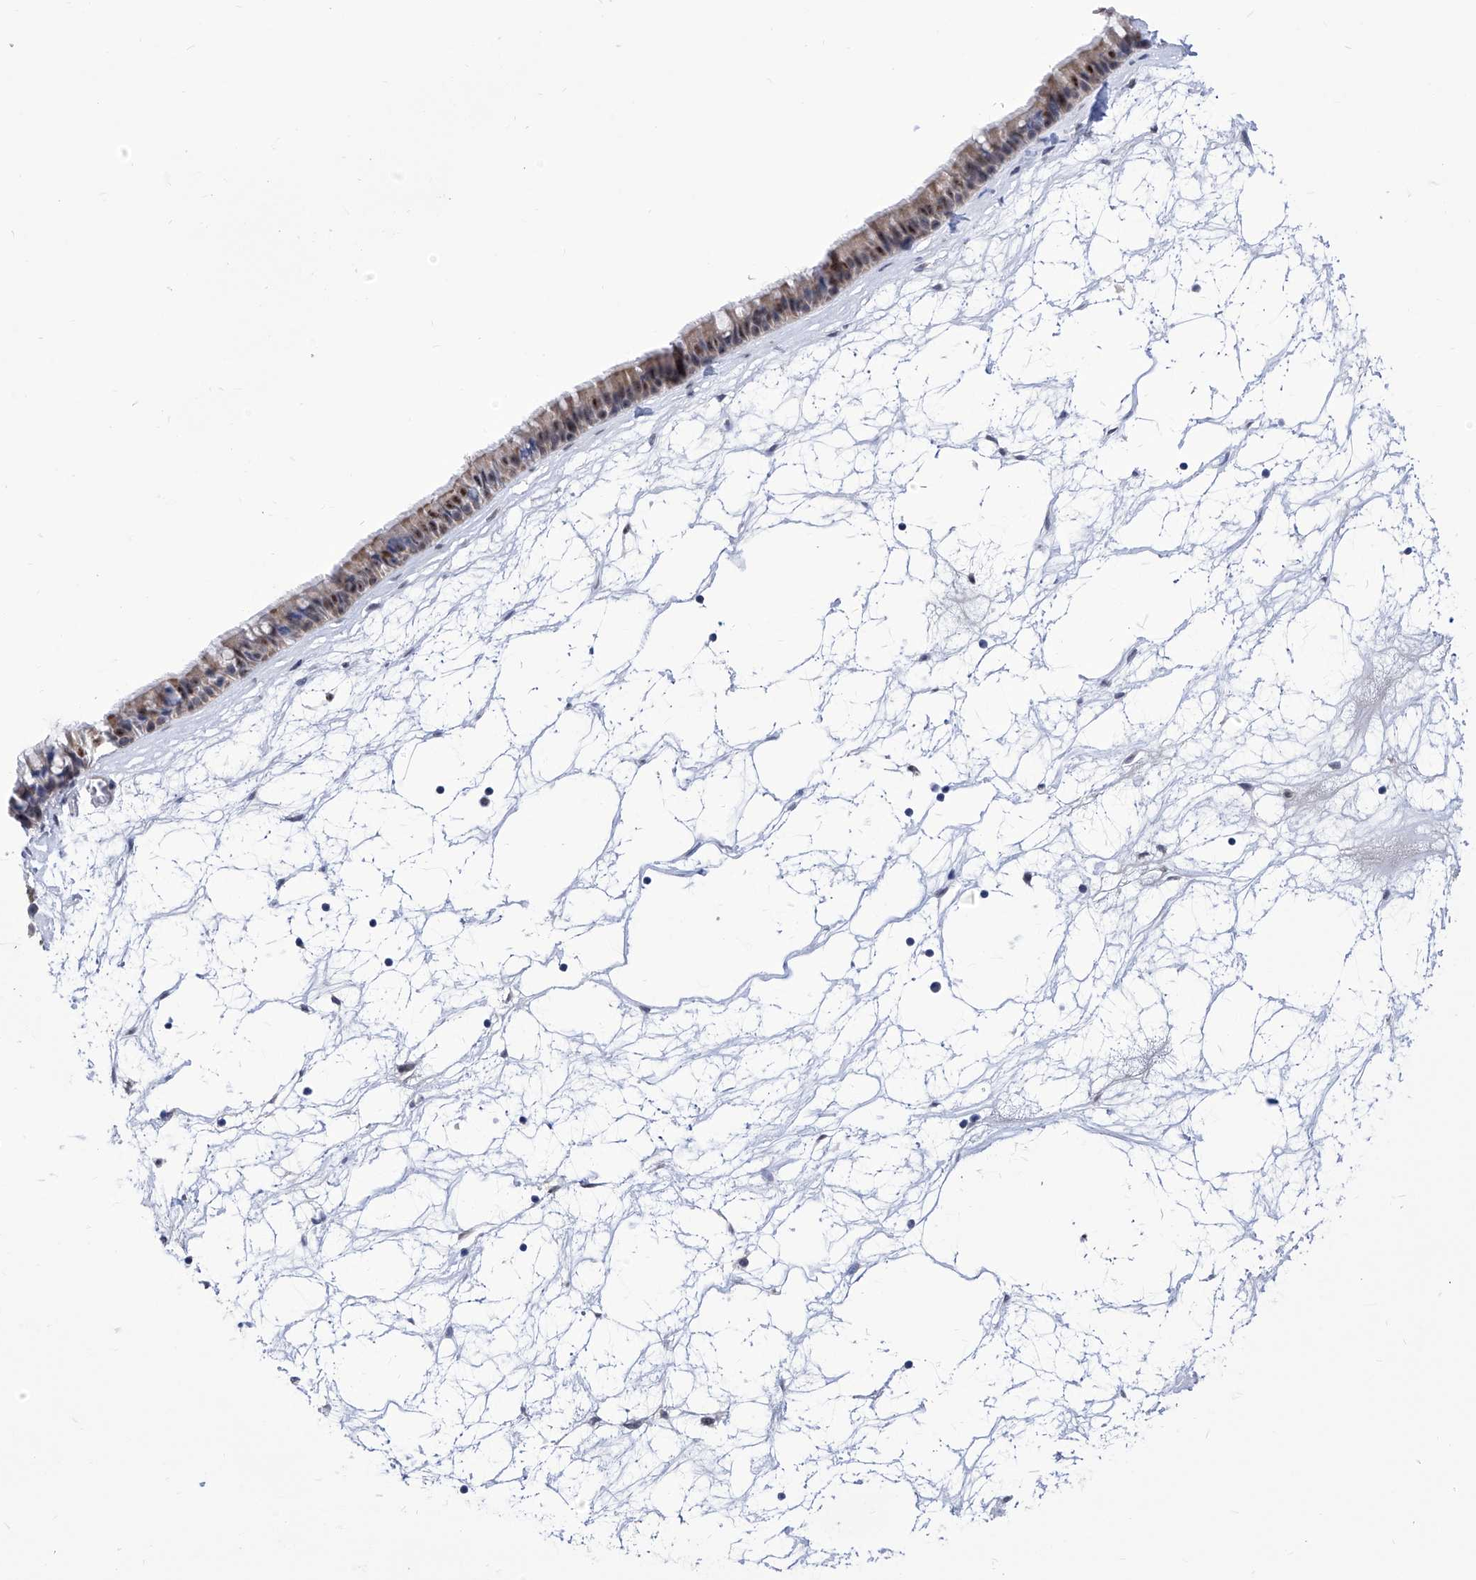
{"staining": {"intensity": "moderate", "quantity": ">75%", "location": "nuclear"}, "tissue": "nasopharynx", "cell_type": "Respiratory epithelial cells", "image_type": "normal", "snomed": [{"axis": "morphology", "description": "Normal tissue, NOS"}, {"axis": "topography", "description": "Nasopharynx"}], "caption": "High-power microscopy captured an immunohistochemistry (IHC) photomicrograph of normal nasopharynx, revealing moderate nuclear staining in about >75% of respiratory epithelial cells.", "gene": "SART1", "patient": {"sex": "male", "age": 64}}